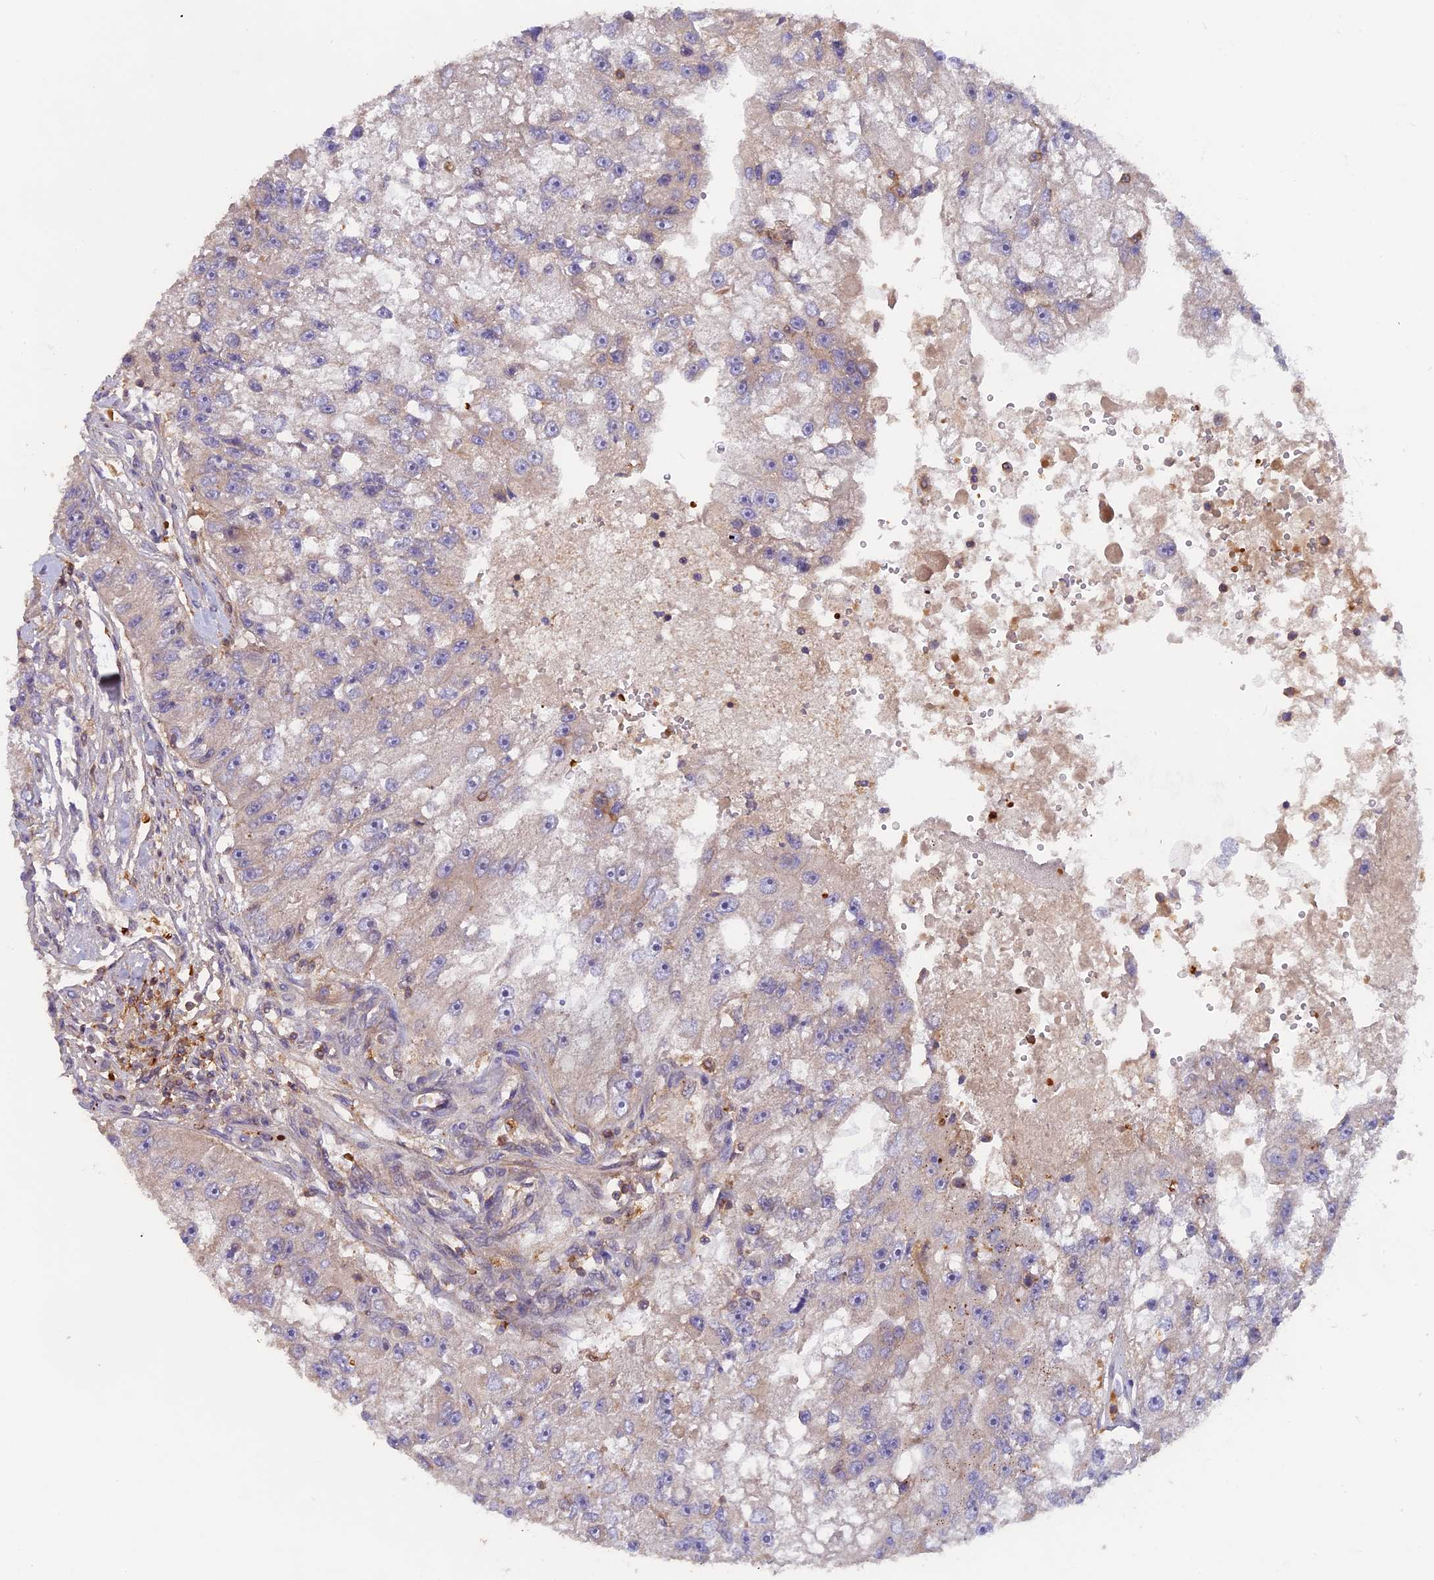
{"staining": {"intensity": "negative", "quantity": "none", "location": "none"}, "tissue": "renal cancer", "cell_type": "Tumor cells", "image_type": "cancer", "snomed": [{"axis": "morphology", "description": "Adenocarcinoma, NOS"}, {"axis": "topography", "description": "Kidney"}], "caption": "High magnification brightfield microscopy of renal cancer stained with DAB (3,3'-diaminobenzidine) (brown) and counterstained with hematoxylin (blue): tumor cells show no significant expression.", "gene": "CPNE7", "patient": {"sex": "male", "age": 63}}